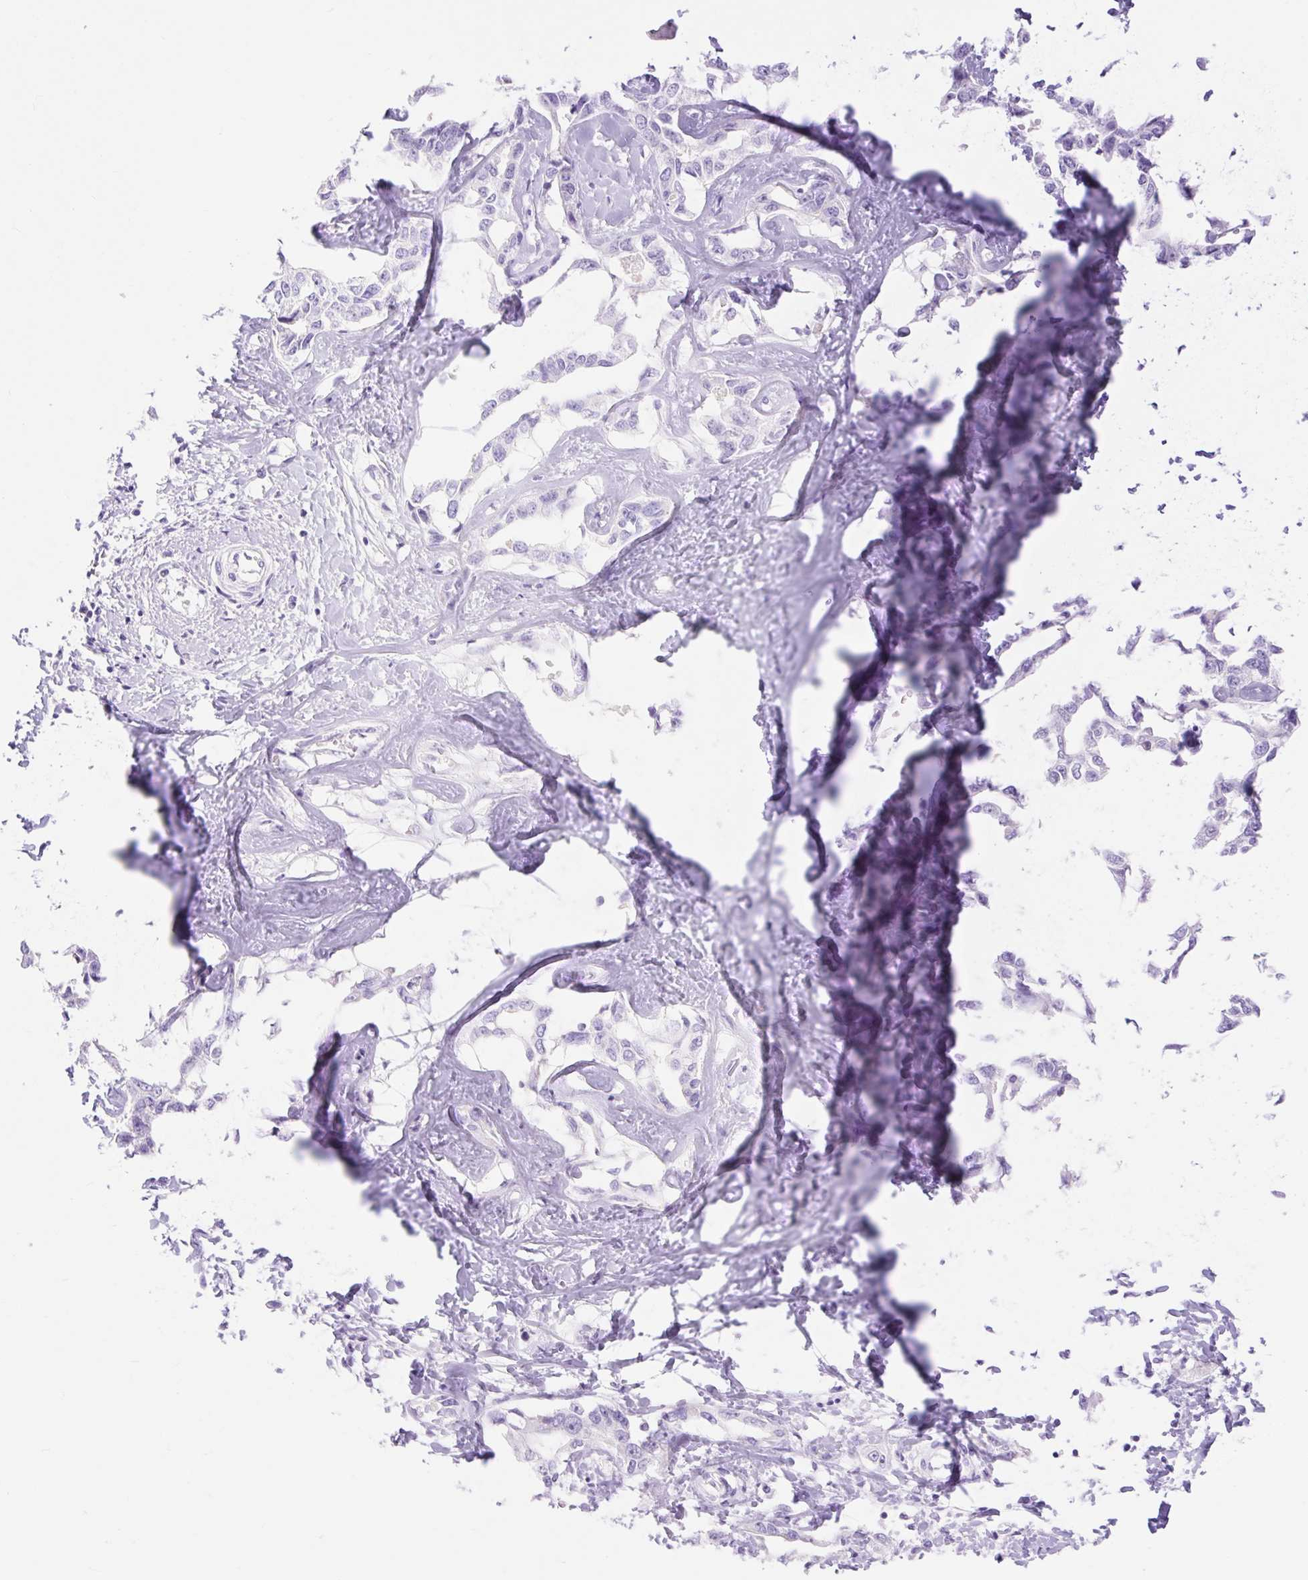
{"staining": {"intensity": "negative", "quantity": "none", "location": "none"}, "tissue": "liver cancer", "cell_type": "Tumor cells", "image_type": "cancer", "snomed": [{"axis": "morphology", "description": "Cholangiocarcinoma"}, {"axis": "topography", "description": "Liver"}], "caption": "Immunohistochemistry (IHC) image of neoplastic tissue: liver cholangiocarcinoma stained with DAB (3,3'-diaminobenzidine) reveals no significant protein staining in tumor cells.", "gene": "SLC25A40", "patient": {"sex": "male", "age": 59}}